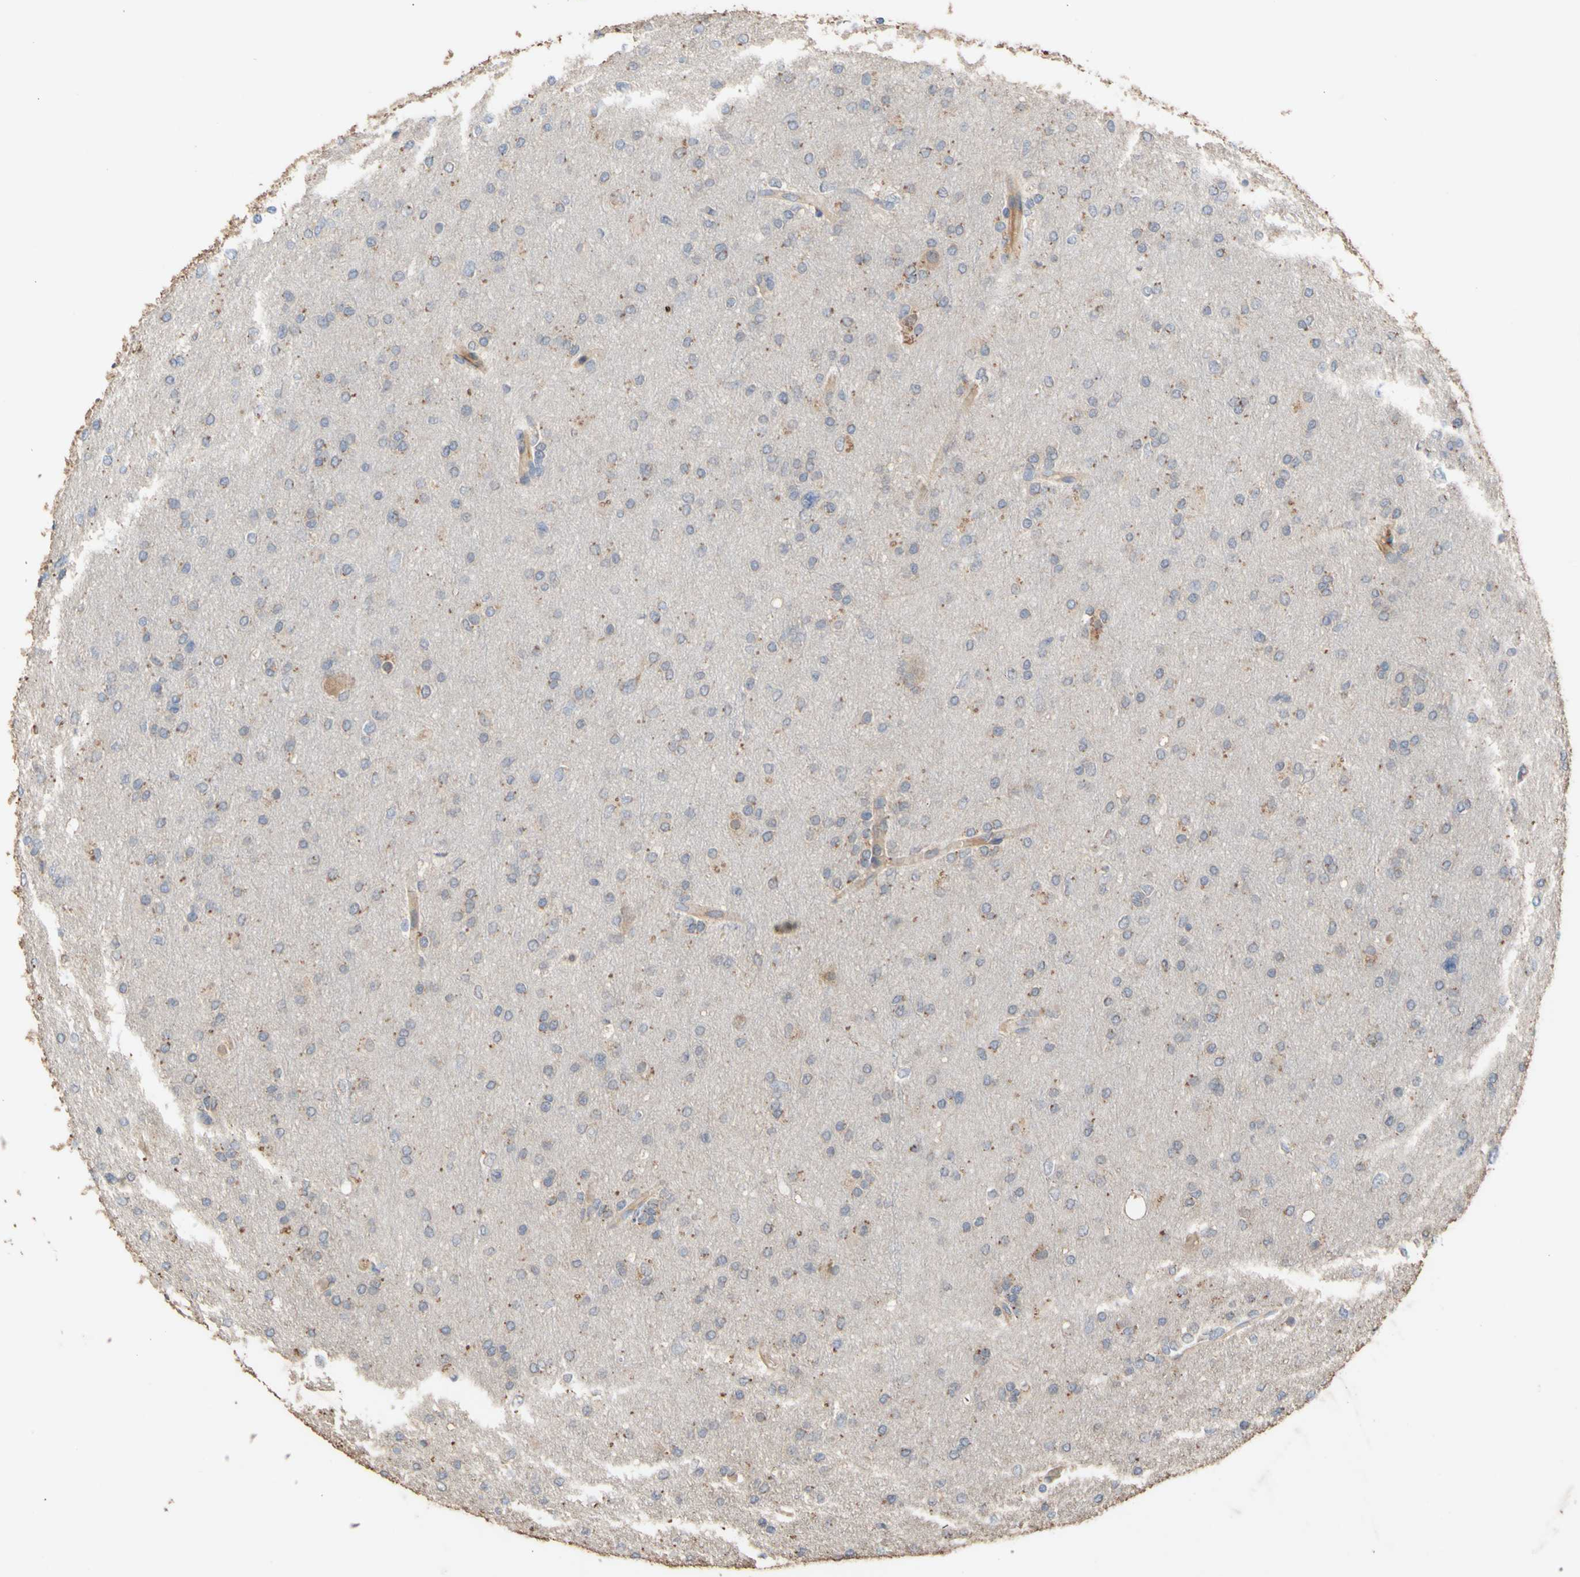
{"staining": {"intensity": "weak", "quantity": "<25%", "location": "cytoplasmic/membranous"}, "tissue": "glioma", "cell_type": "Tumor cells", "image_type": "cancer", "snomed": [{"axis": "morphology", "description": "Glioma, malignant, High grade"}, {"axis": "topography", "description": "Cerebral cortex"}], "caption": "Histopathology image shows no significant protein positivity in tumor cells of glioma.", "gene": "EIF2S3", "patient": {"sex": "female", "age": 36}}